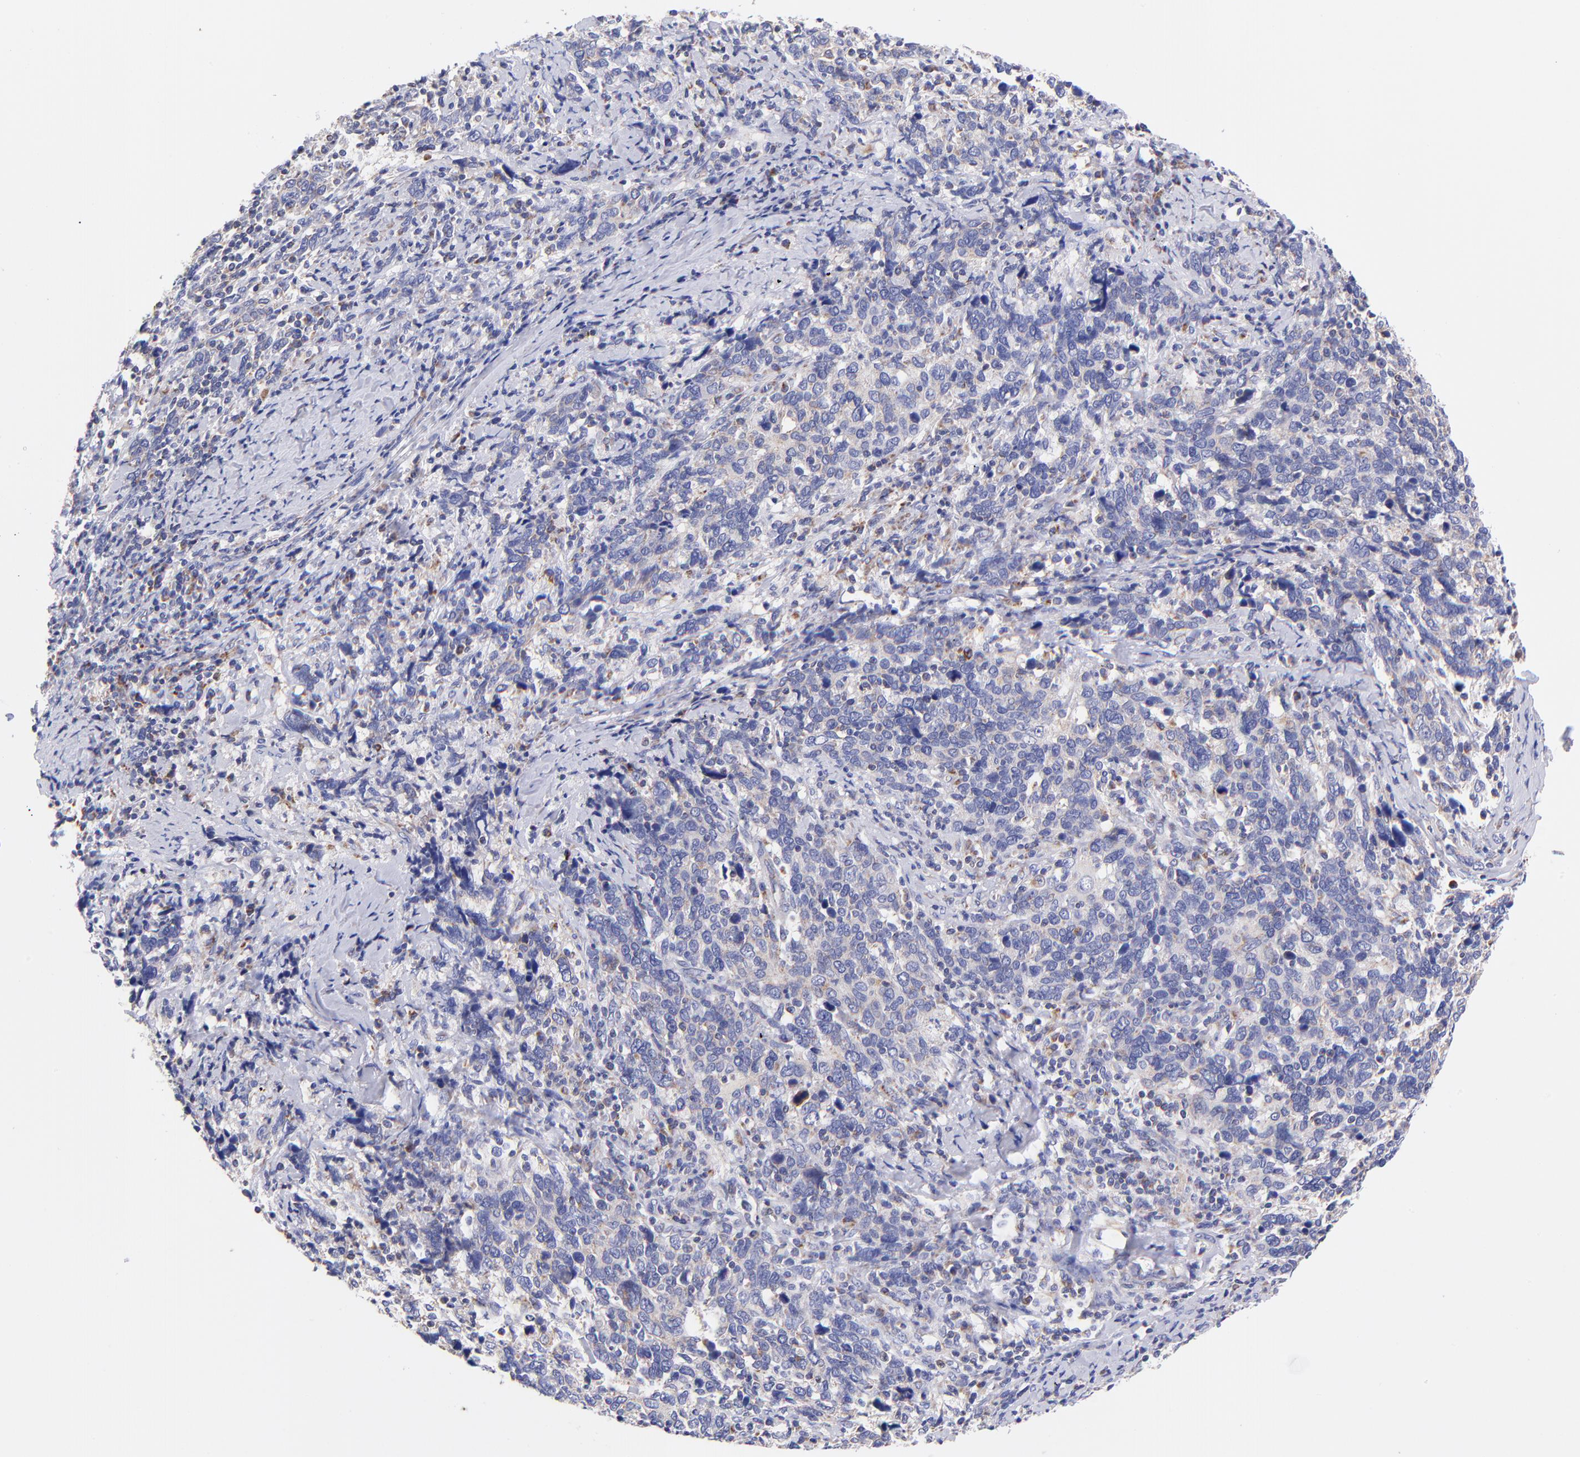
{"staining": {"intensity": "weak", "quantity": "<25%", "location": "cytoplasmic/membranous"}, "tissue": "cervical cancer", "cell_type": "Tumor cells", "image_type": "cancer", "snomed": [{"axis": "morphology", "description": "Squamous cell carcinoma, NOS"}, {"axis": "topography", "description": "Cervix"}], "caption": "Image shows no significant protein expression in tumor cells of squamous cell carcinoma (cervical). (Brightfield microscopy of DAB (3,3'-diaminobenzidine) IHC at high magnification).", "gene": "NDUFB7", "patient": {"sex": "female", "age": 41}}